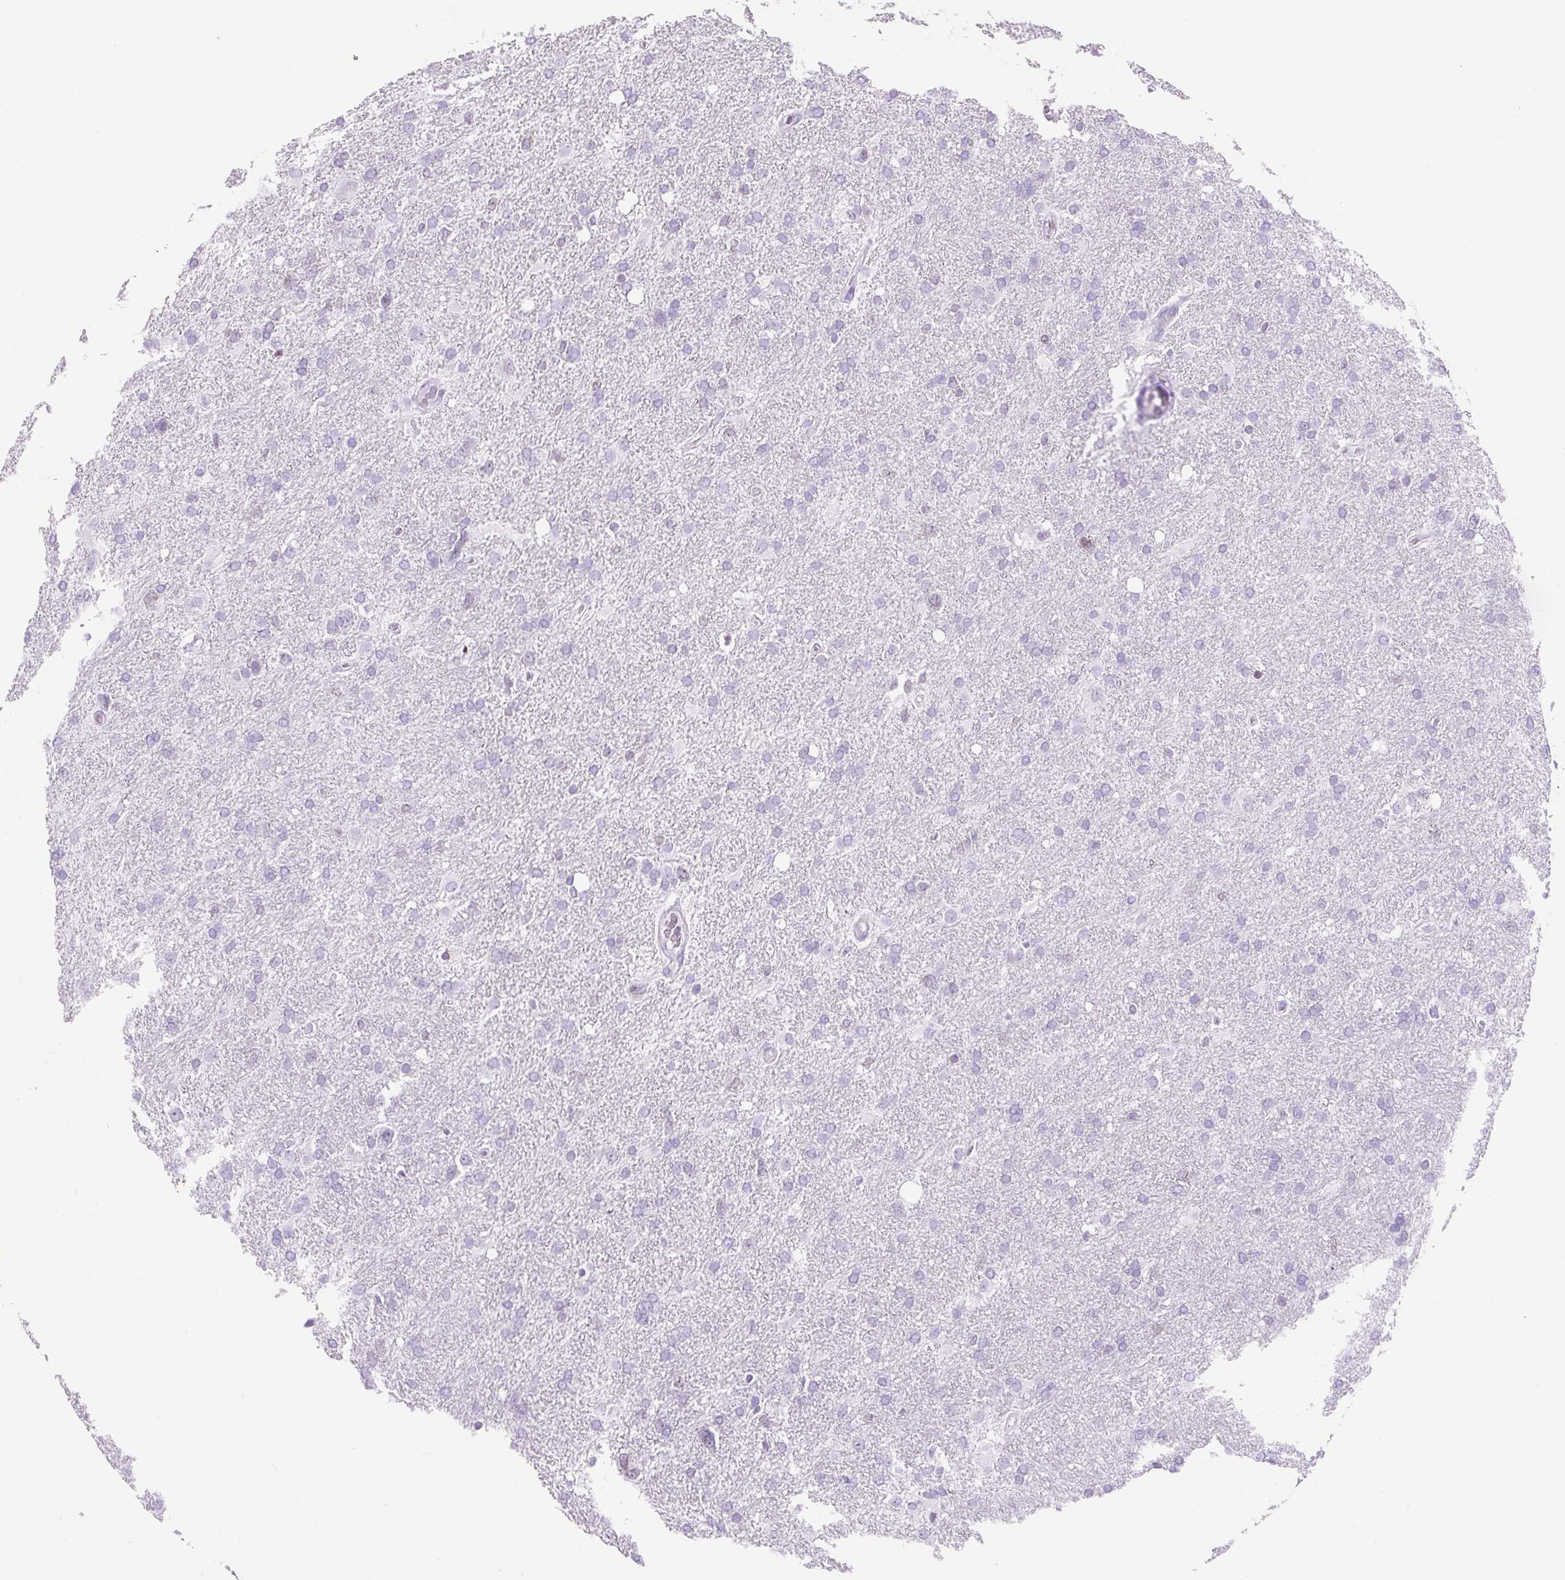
{"staining": {"intensity": "negative", "quantity": "none", "location": "none"}, "tissue": "glioma", "cell_type": "Tumor cells", "image_type": "cancer", "snomed": [{"axis": "morphology", "description": "Glioma, malignant, High grade"}, {"axis": "topography", "description": "Brain"}], "caption": "The IHC photomicrograph has no significant positivity in tumor cells of glioma tissue.", "gene": "VPREB1", "patient": {"sex": "male", "age": 61}}